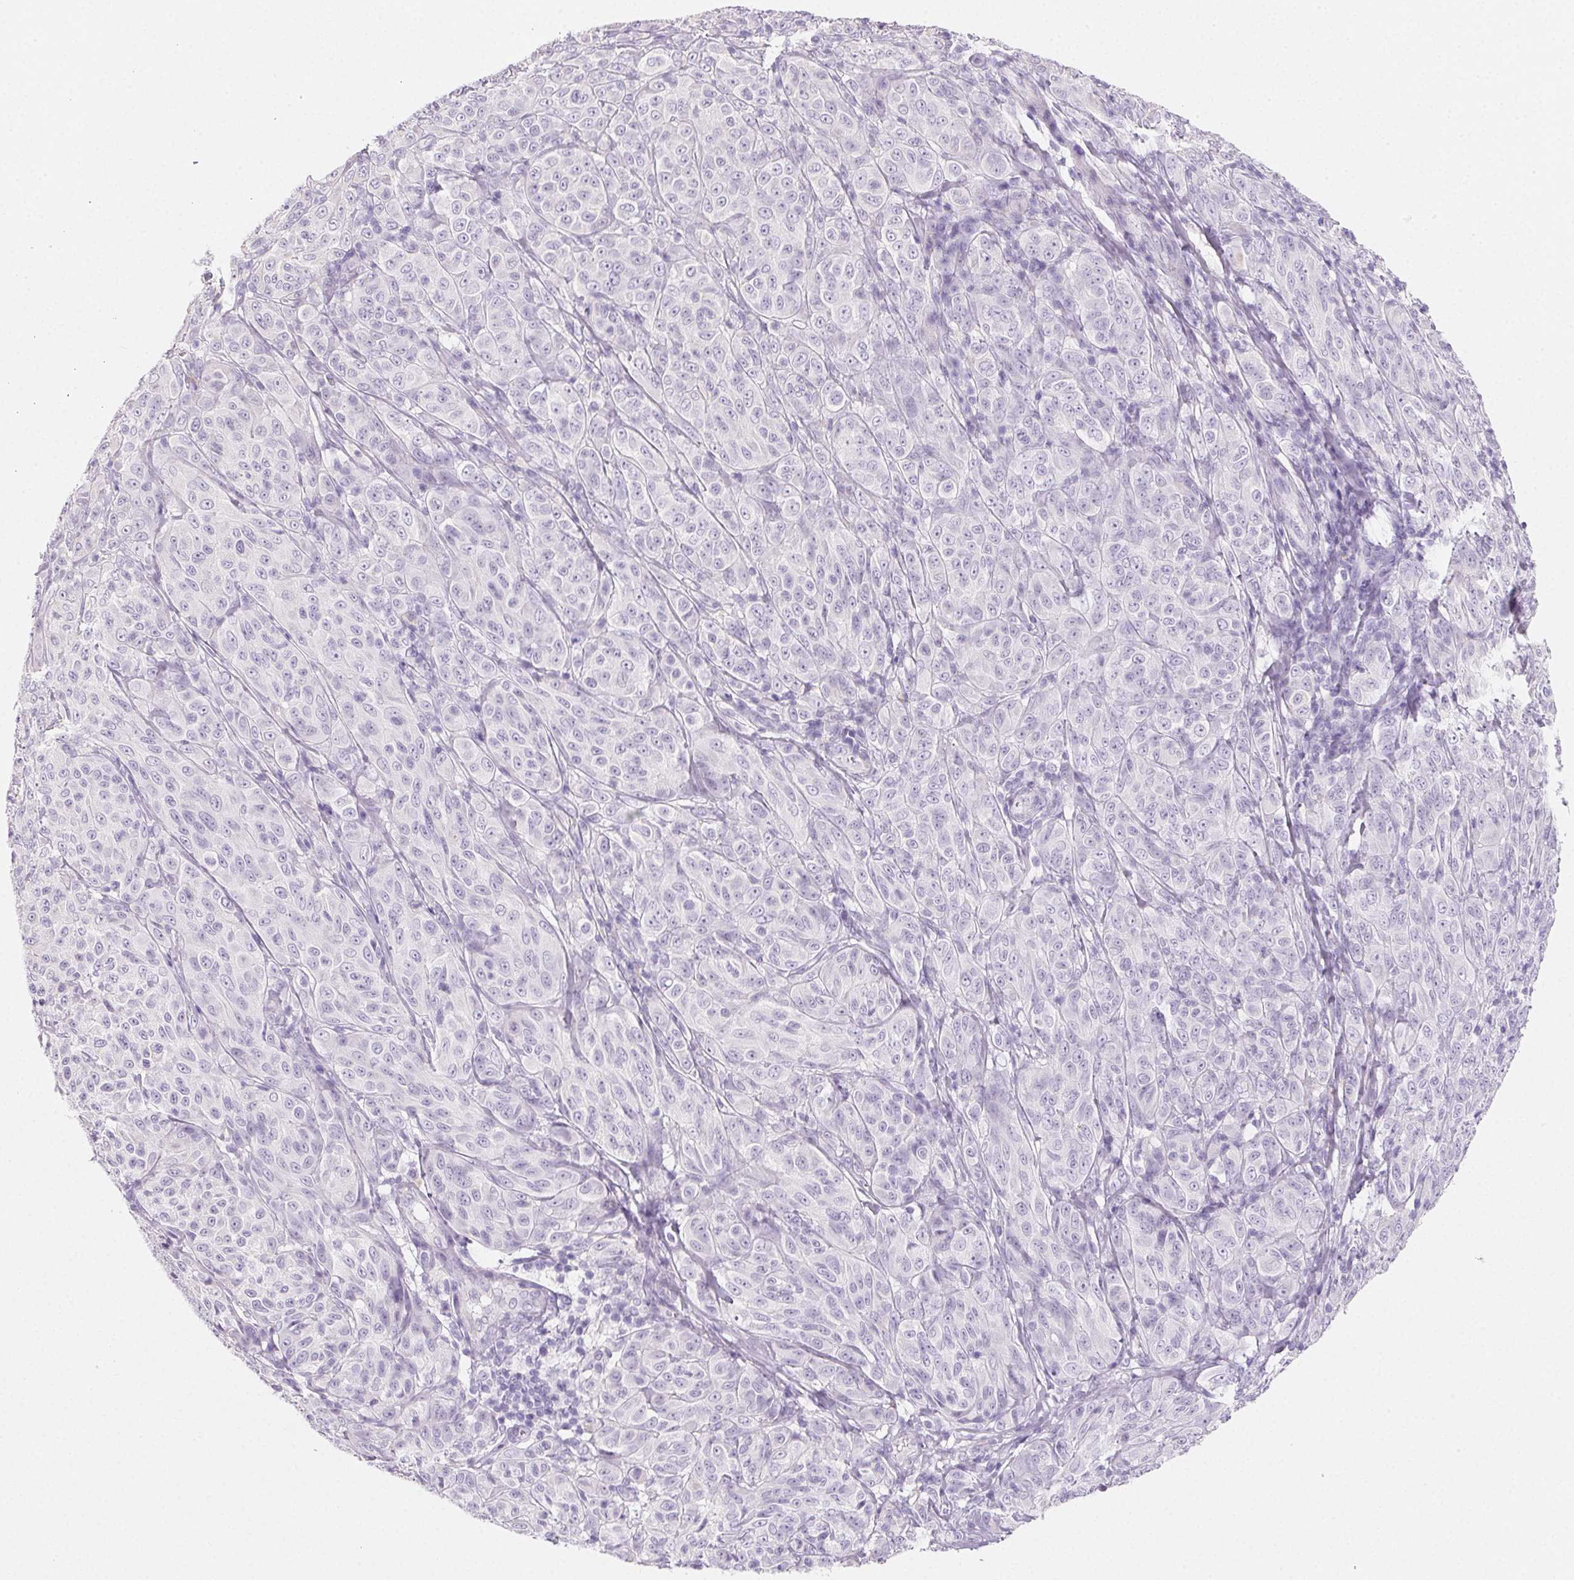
{"staining": {"intensity": "negative", "quantity": "none", "location": "none"}, "tissue": "melanoma", "cell_type": "Tumor cells", "image_type": "cancer", "snomed": [{"axis": "morphology", "description": "Malignant melanoma, NOS"}, {"axis": "topography", "description": "Skin"}], "caption": "The image shows no staining of tumor cells in melanoma.", "gene": "PRSS3", "patient": {"sex": "male", "age": 89}}